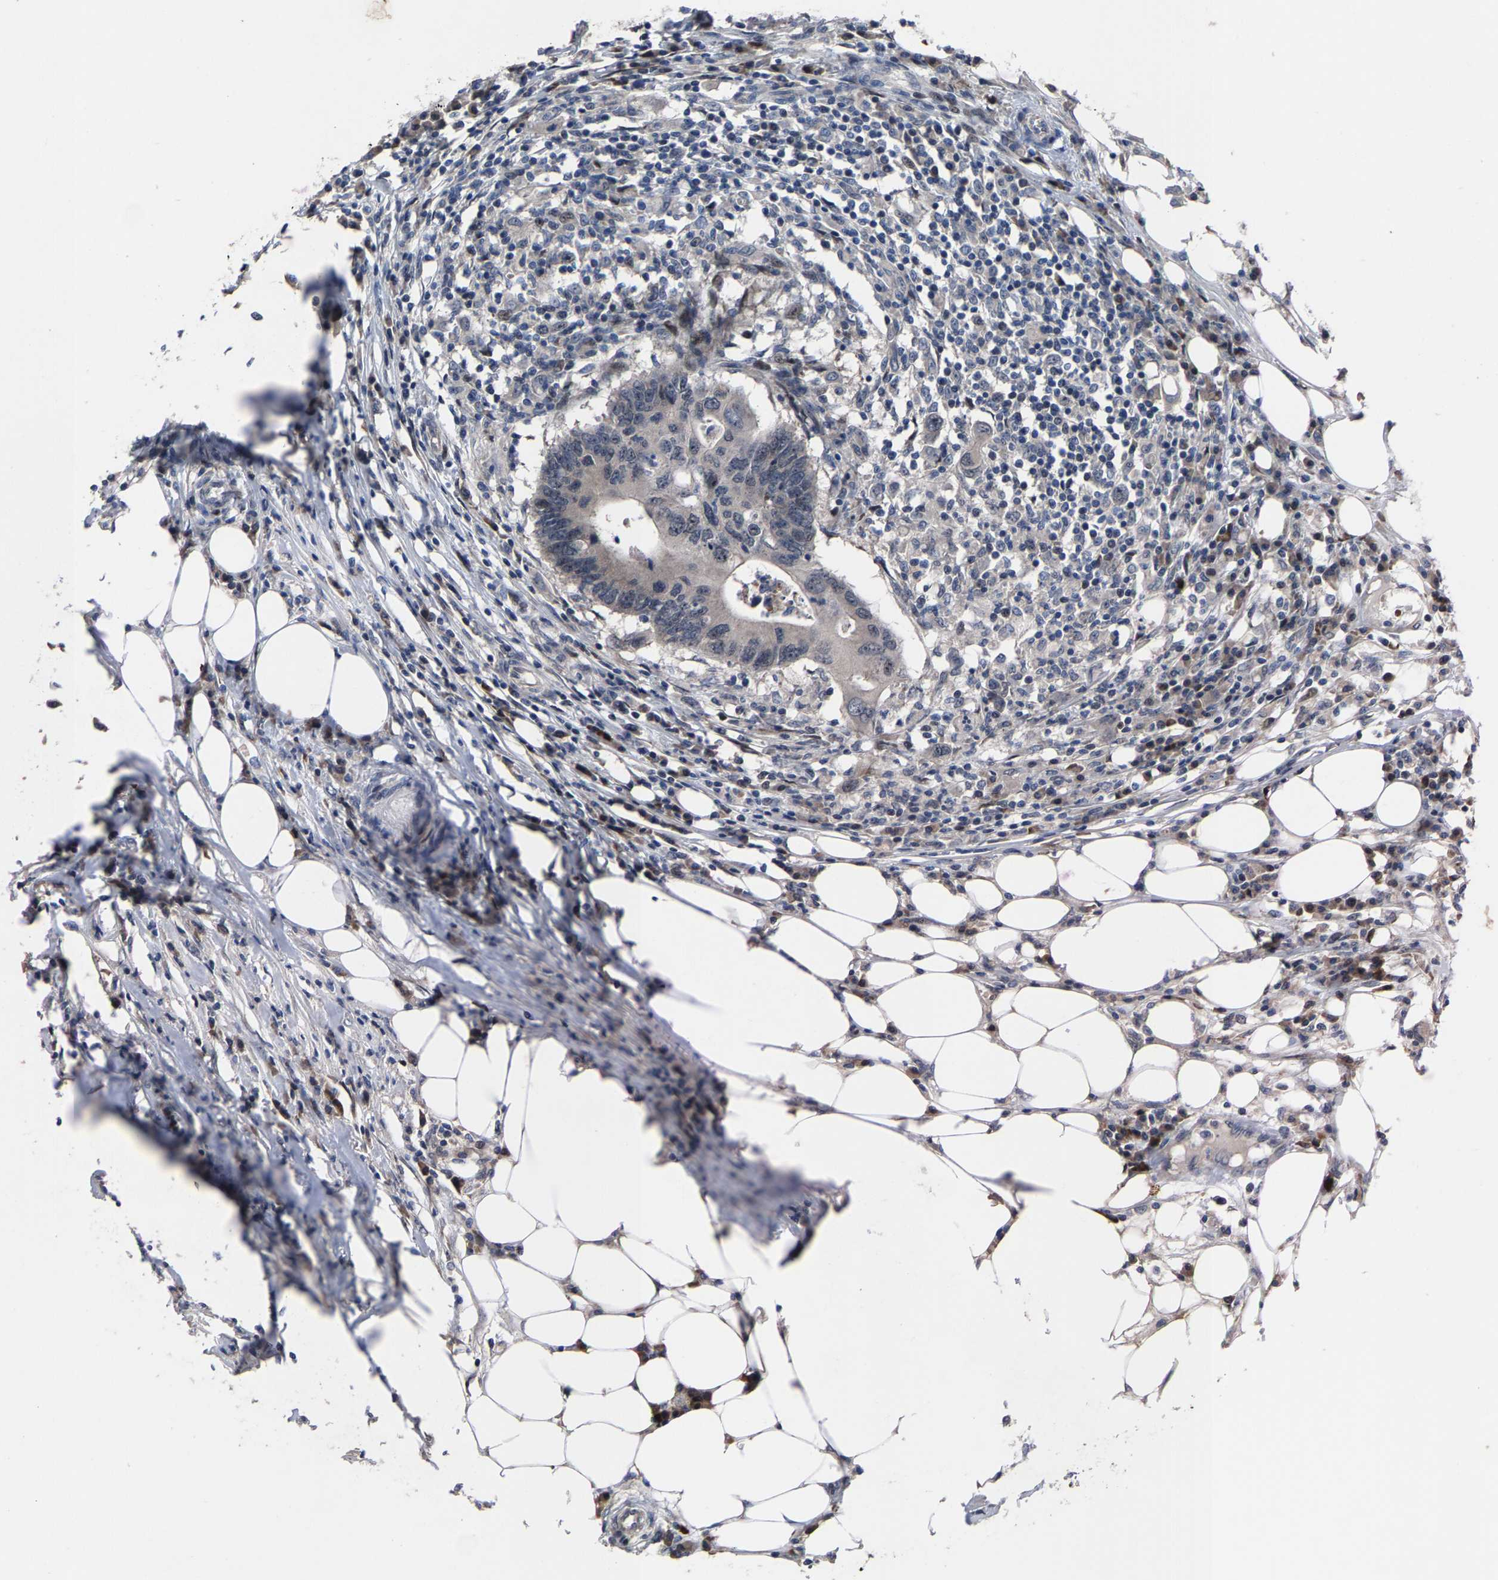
{"staining": {"intensity": "negative", "quantity": "none", "location": "none"}, "tissue": "colorectal cancer", "cell_type": "Tumor cells", "image_type": "cancer", "snomed": [{"axis": "morphology", "description": "Adenocarcinoma, NOS"}, {"axis": "topography", "description": "Colon"}], "caption": "Tumor cells show no significant protein positivity in colorectal adenocarcinoma. (DAB (3,3'-diaminobenzidine) immunohistochemistry with hematoxylin counter stain).", "gene": "HAUS6", "patient": {"sex": "male", "age": 71}}